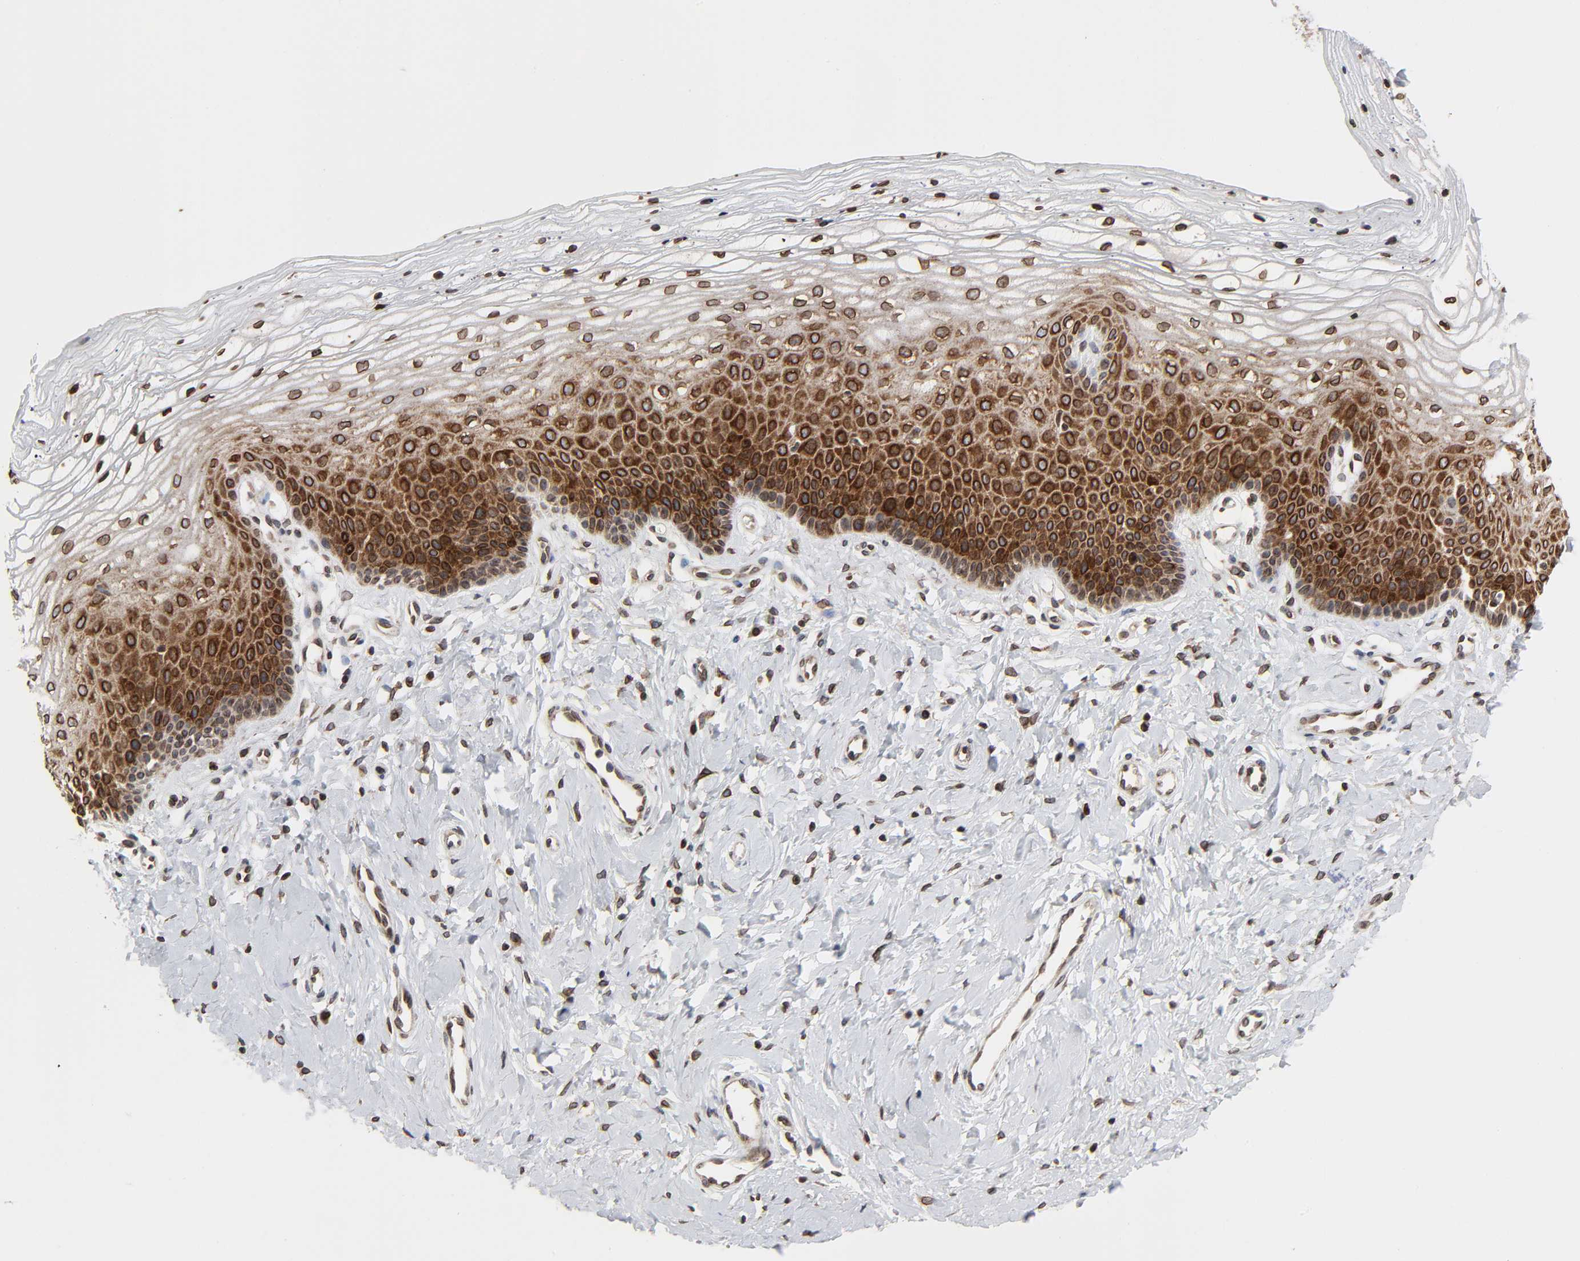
{"staining": {"intensity": "strong", "quantity": ">75%", "location": "cytoplasmic/membranous,nuclear"}, "tissue": "vagina", "cell_type": "Squamous epithelial cells", "image_type": "normal", "snomed": [{"axis": "morphology", "description": "Normal tissue, NOS"}, {"axis": "topography", "description": "Vagina"}], "caption": "Immunohistochemistry of unremarkable human vagina demonstrates high levels of strong cytoplasmic/membranous,nuclear expression in approximately >75% of squamous epithelial cells.", "gene": "RANGAP1", "patient": {"sex": "female", "age": 68}}